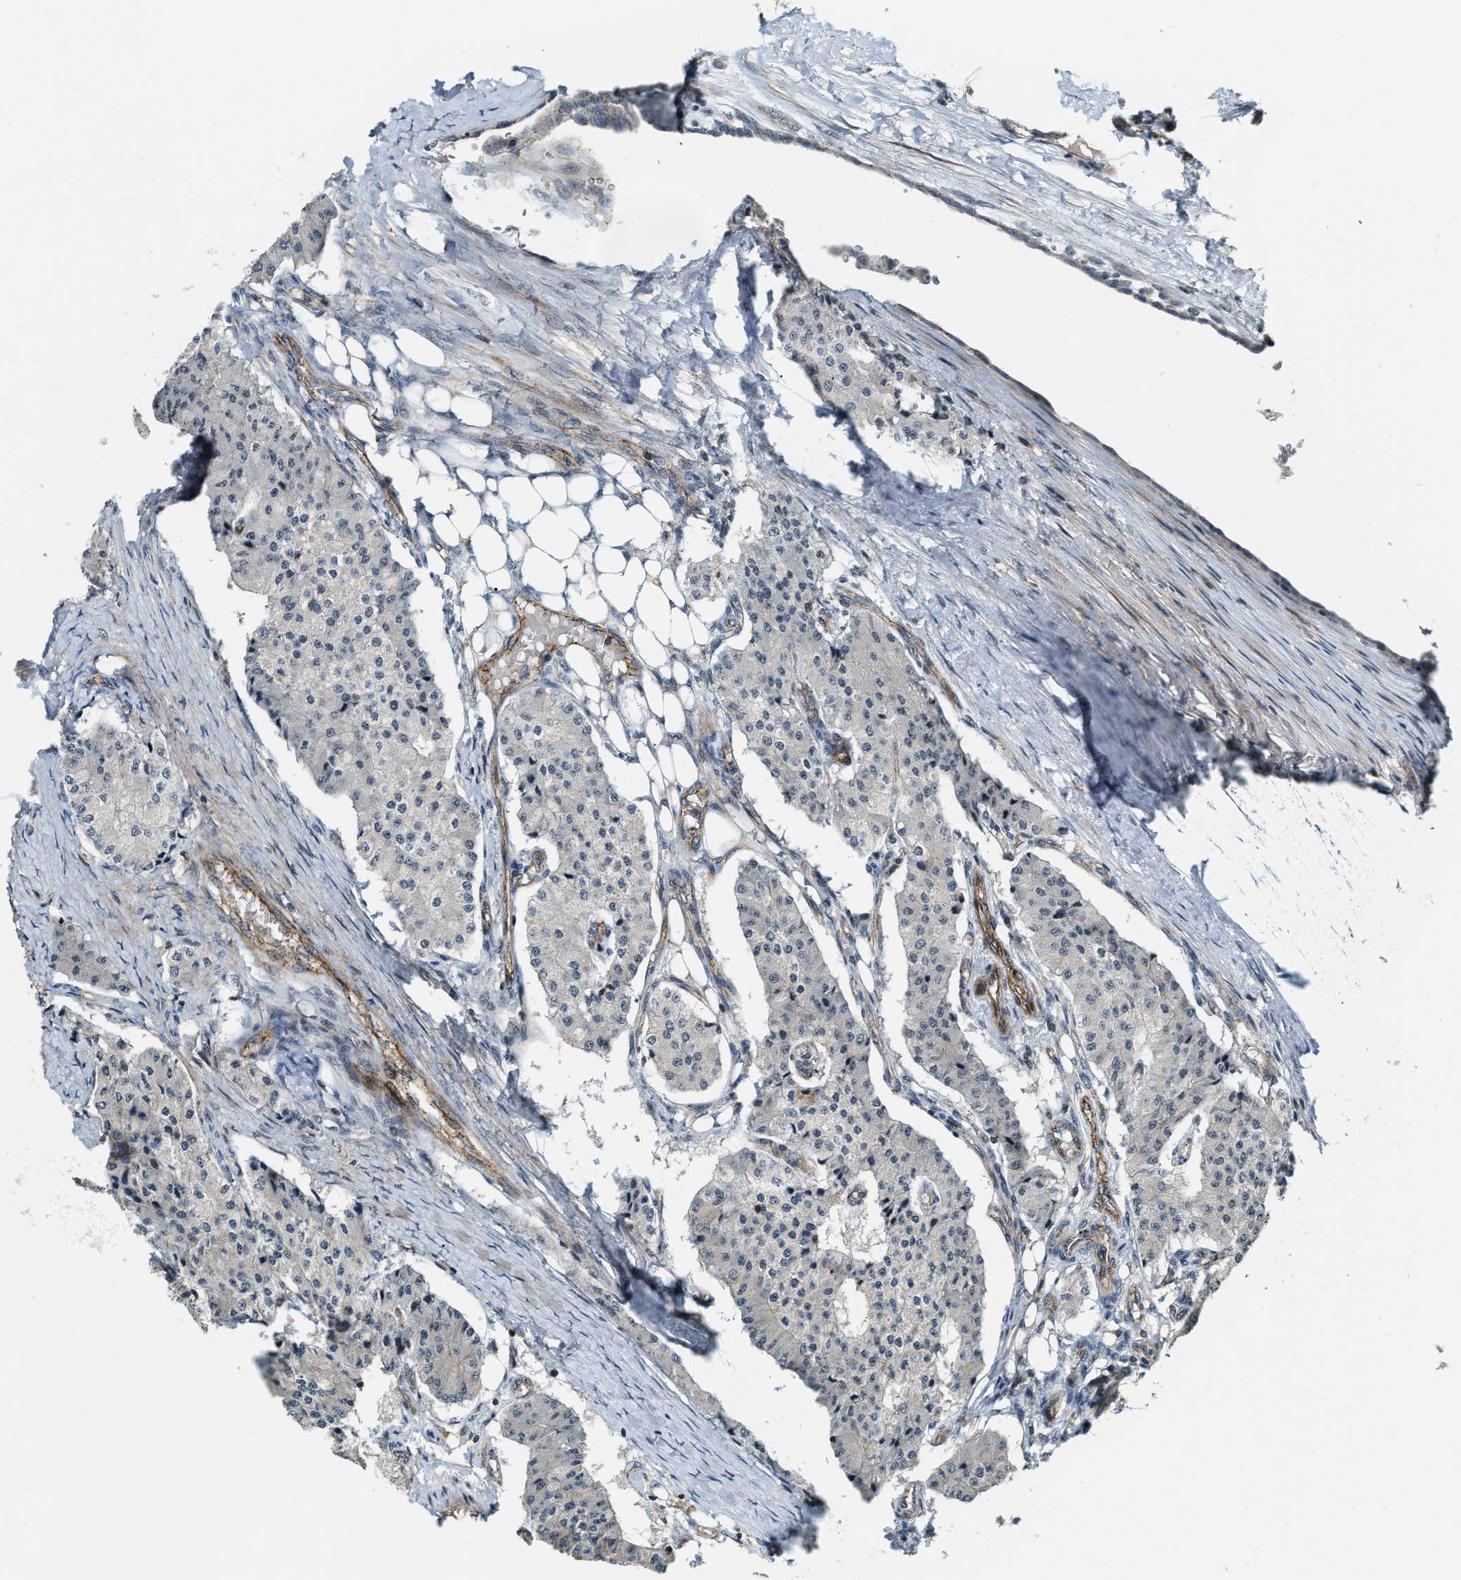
{"staining": {"intensity": "negative", "quantity": "none", "location": "none"}, "tissue": "carcinoid", "cell_type": "Tumor cells", "image_type": "cancer", "snomed": [{"axis": "morphology", "description": "Carcinoid, malignant, NOS"}, {"axis": "topography", "description": "Colon"}], "caption": "IHC of malignant carcinoid demonstrates no expression in tumor cells. Brightfield microscopy of immunohistochemistry stained with DAB (3,3'-diaminobenzidine) (brown) and hematoxylin (blue), captured at high magnification.", "gene": "DPF2", "patient": {"sex": "female", "age": 52}}